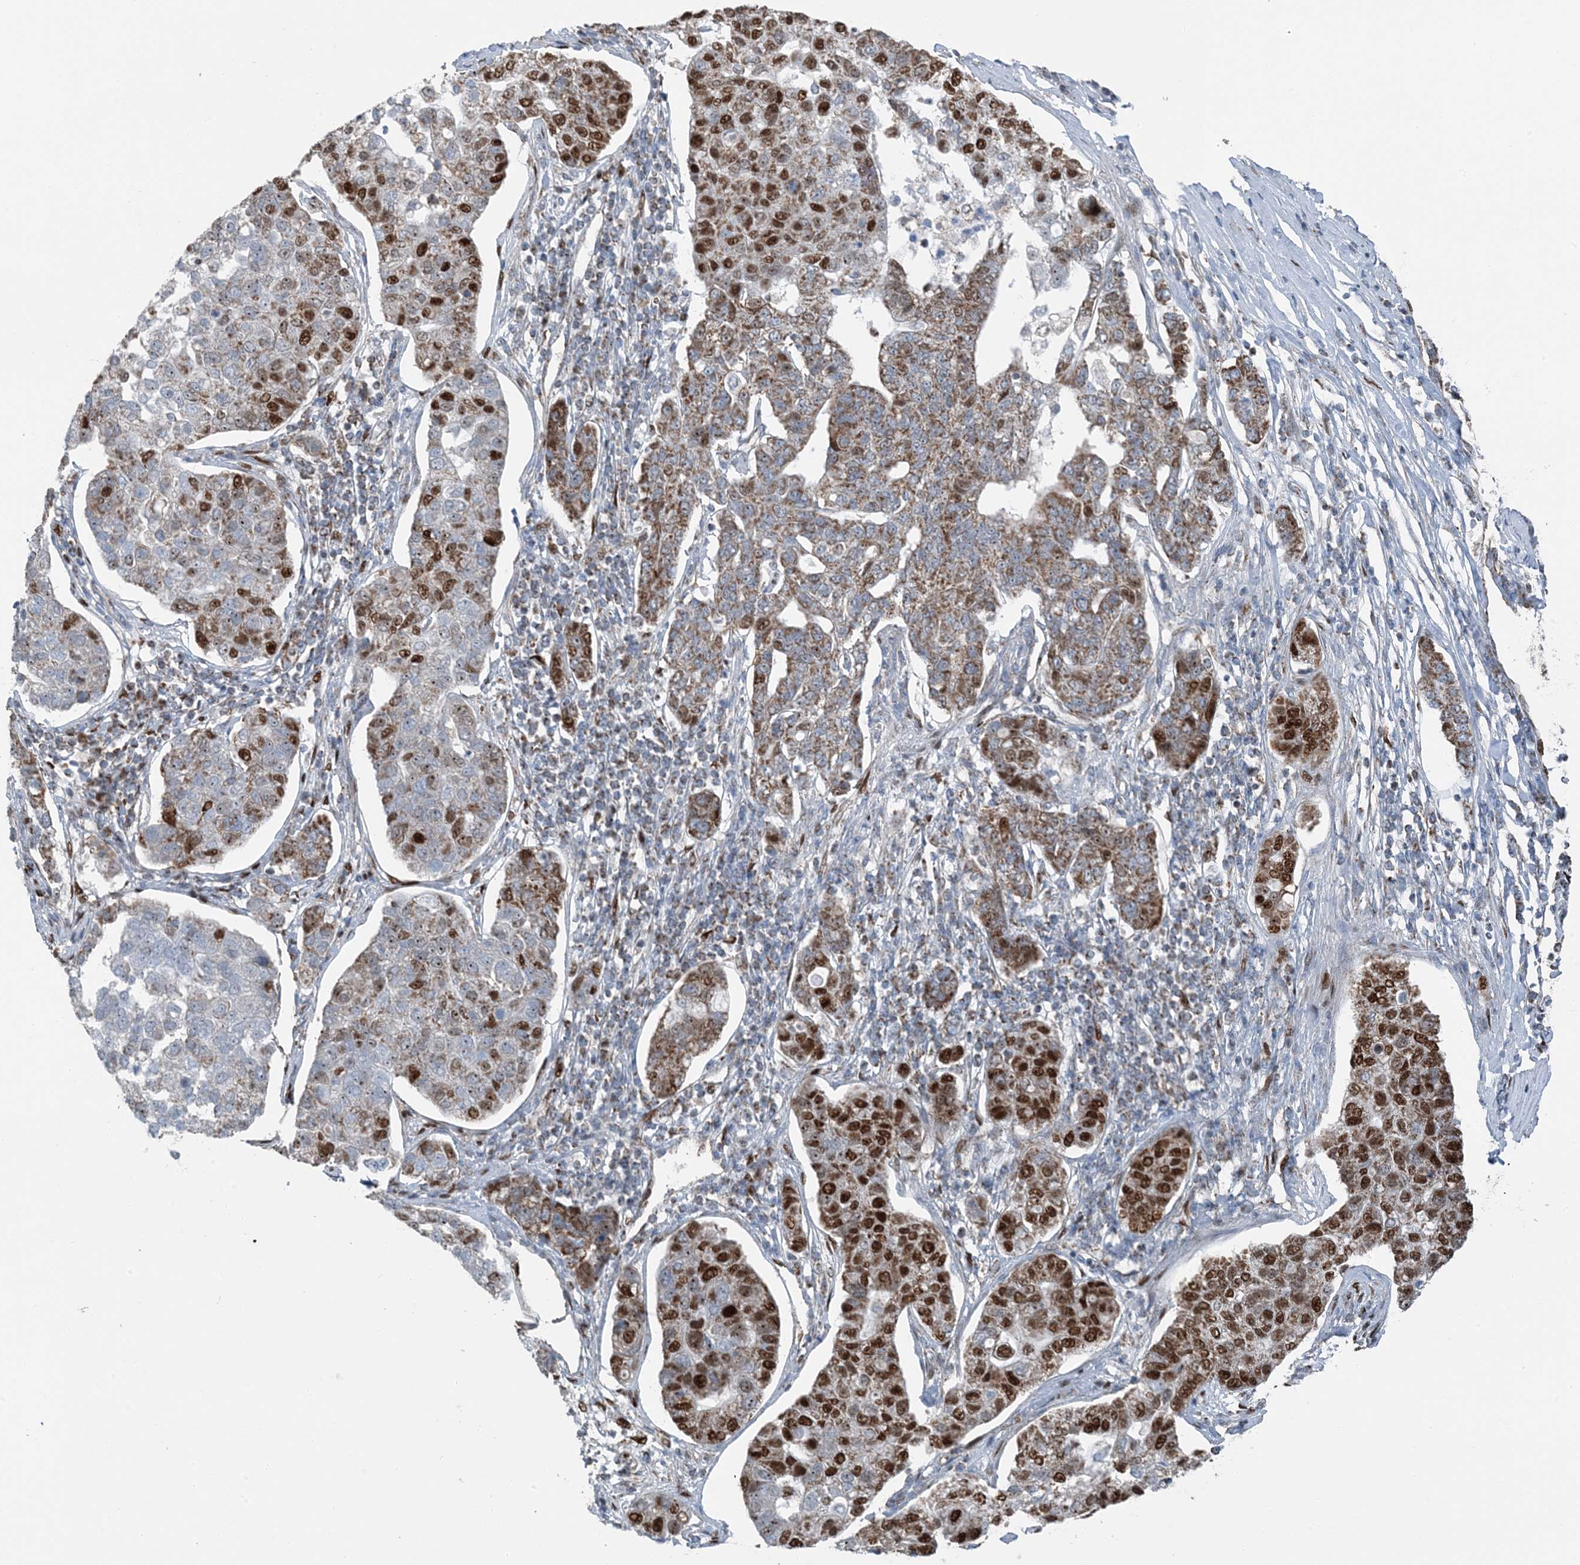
{"staining": {"intensity": "strong", "quantity": "25%-75%", "location": "cytoplasmic/membranous,nuclear"}, "tissue": "pancreatic cancer", "cell_type": "Tumor cells", "image_type": "cancer", "snomed": [{"axis": "morphology", "description": "Adenocarcinoma, NOS"}, {"axis": "topography", "description": "Pancreas"}], "caption": "The immunohistochemical stain labels strong cytoplasmic/membranous and nuclear positivity in tumor cells of pancreatic adenocarcinoma tissue.", "gene": "PILRB", "patient": {"sex": "female", "age": 61}}